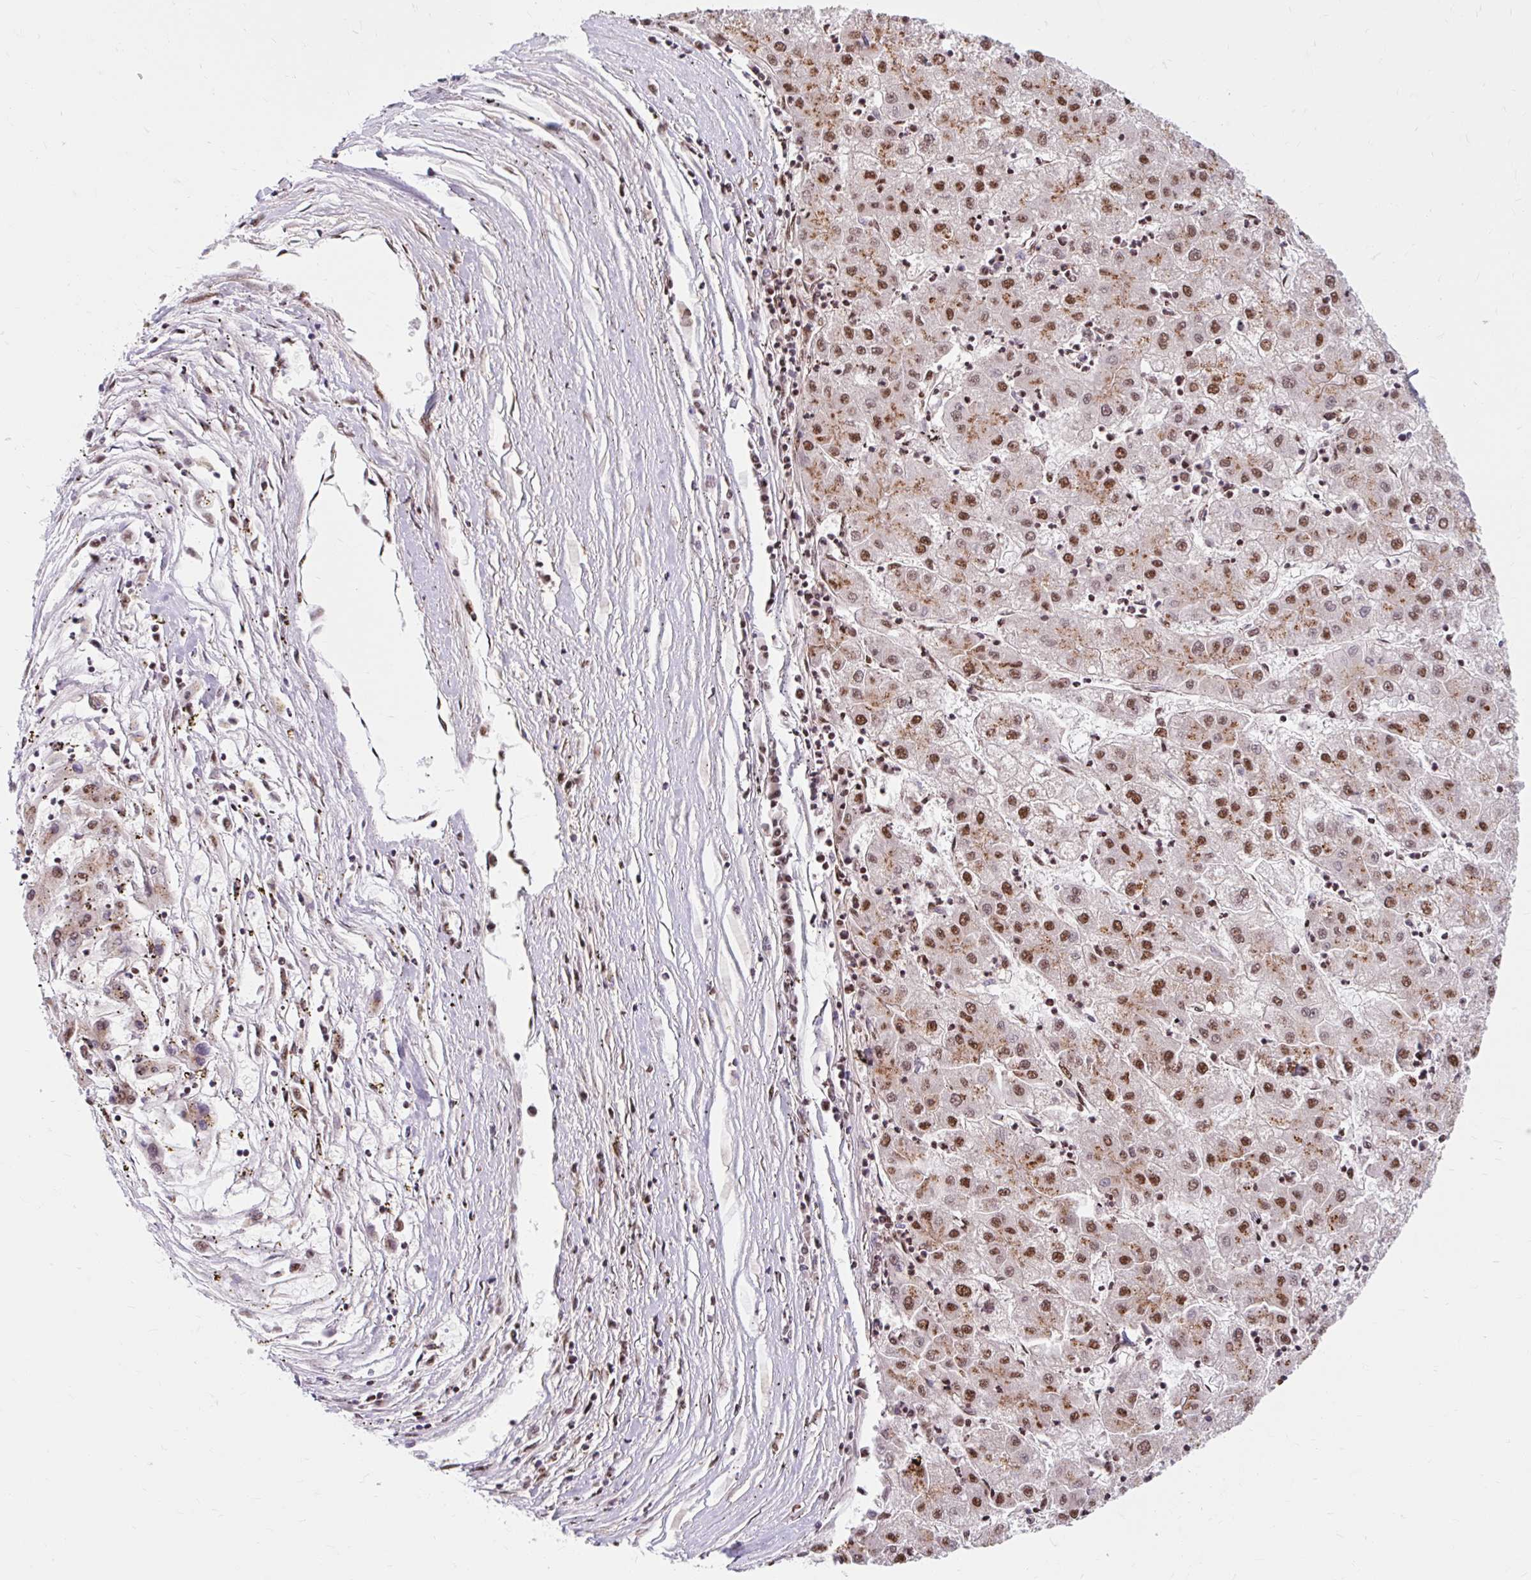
{"staining": {"intensity": "moderate", "quantity": ">75%", "location": "nuclear"}, "tissue": "liver cancer", "cell_type": "Tumor cells", "image_type": "cancer", "snomed": [{"axis": "morphology", "description": "Carcinoma, Hepatocellular, NOS"}, {"axis": "topography", "description": "Liver"}], "caption": "This micrograph displays immunohistochemistry (IHC) staining of human liver cancer (hepatocellular carcinoma), with medium moderate nuclear staining in approximately >75% of tumor cells.", "gene": "BICRA", "patient": {"sex": "male", "age": 72}}